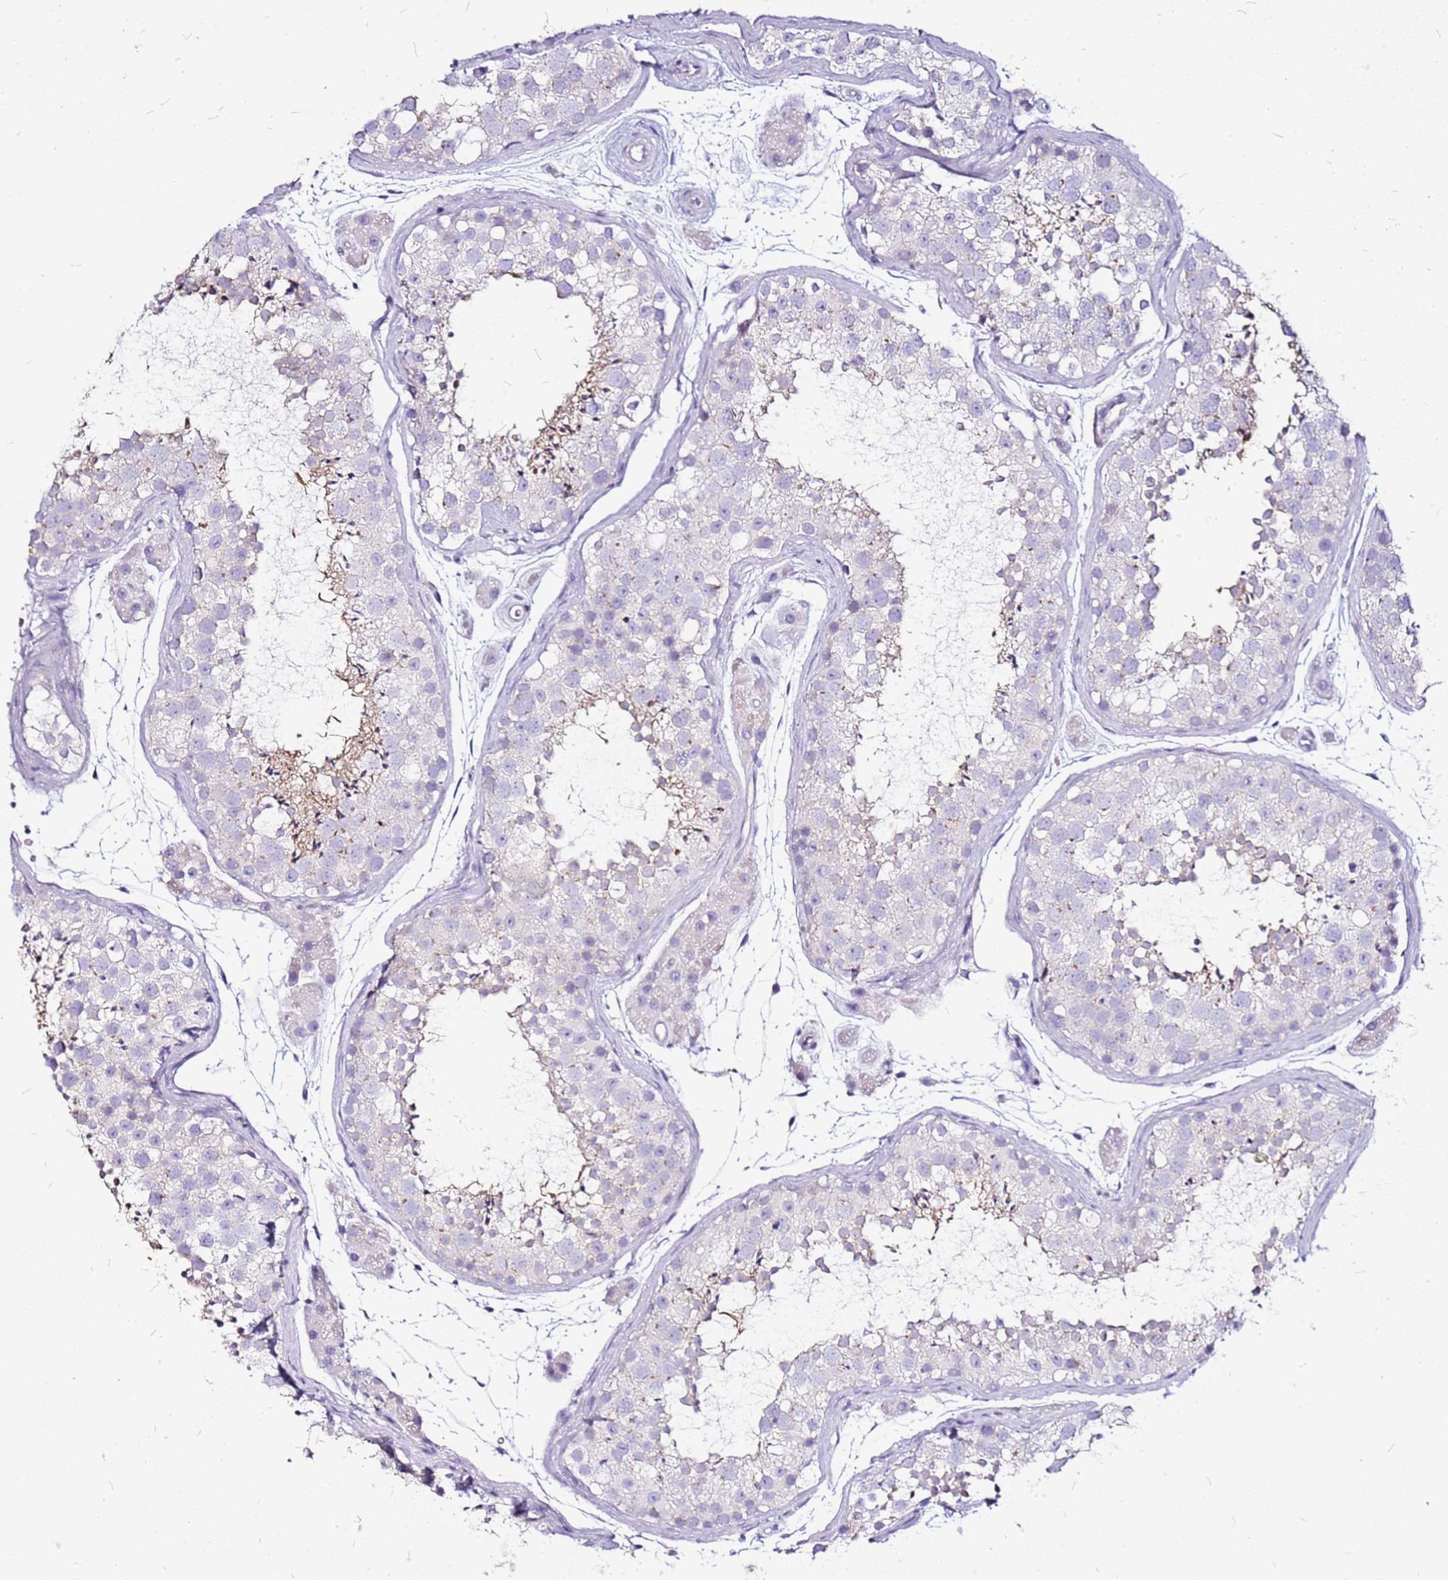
{"staining": {"intensity": "negative", "quantity": "none", "location": "none"}, "tissue": "testis", "cell_type": "Cells in seminiferous ducts", "image_type": "normal", "snomed": [{"axis": "morphology", "description": "Normal tissue, NOS"}, {"axis": "topography", "description": "Testis"}], "caption": "Human testis stained for a protein using immunohistochemistry displays no positivity in cells in seminiferous ducts.", "gene": "CASD1", "patient": {"sex": "male", "age": 41}}